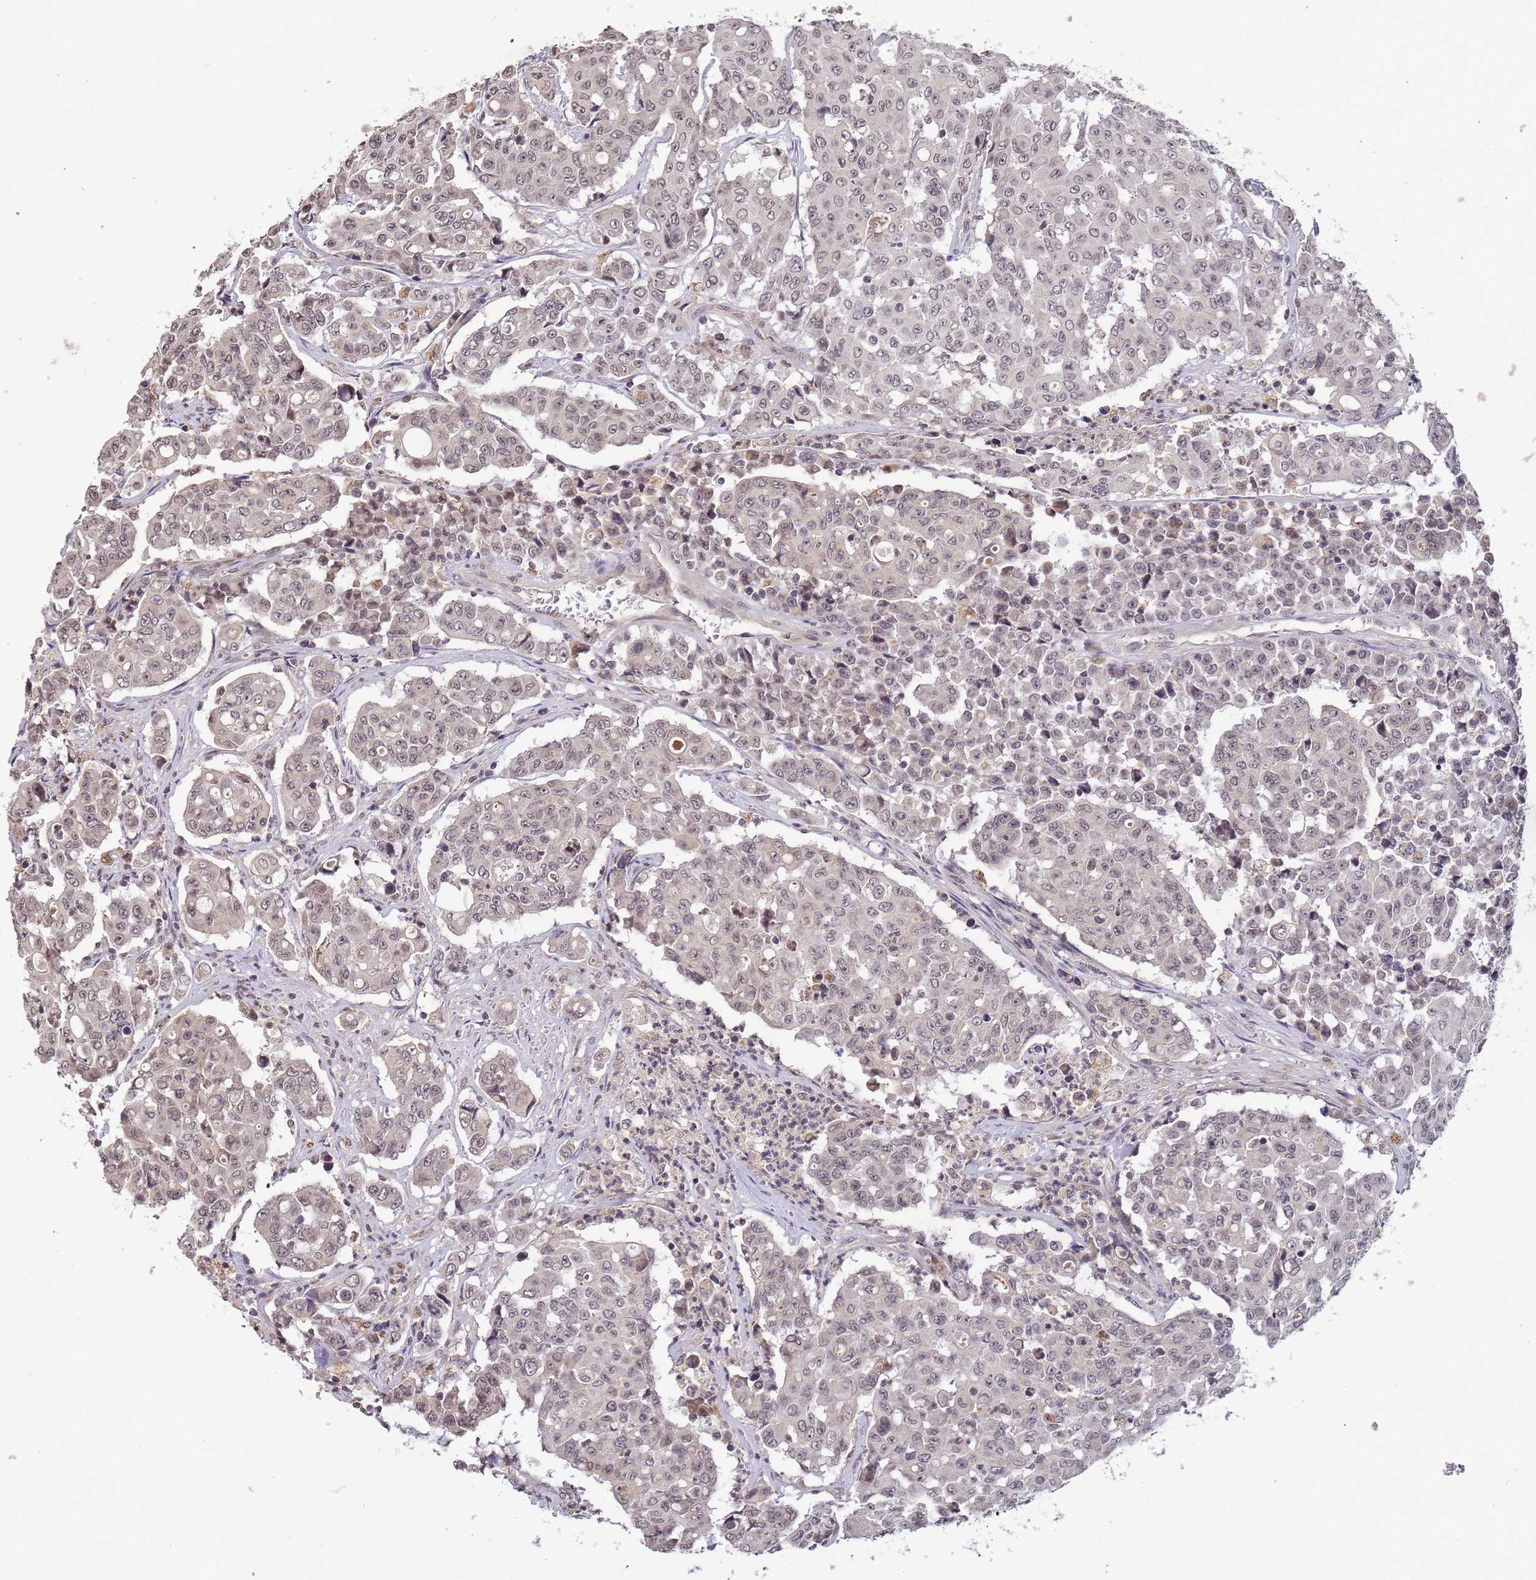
{"staining": {"intensity": "weak", "quantity": "25%-75%", "location": "nuclear"}, "tissue": "colorectal cancer", "cell_type": "Tumor cells", "image_type": "cancer", "snomed": [{"axis": "morphology", "description": "Adenocarcinoma, NOS"}, {"axis": "topography", "description": "Colon"}], "caption": "Approximately 25%-75% of tumor cells in colorectal adenocarcinoma reveal weak nuclear protein positivity as visualized by brown immunohistochemical staining.", "gene": "MYL7", "patient": {"sex": "male", "age": 51}}